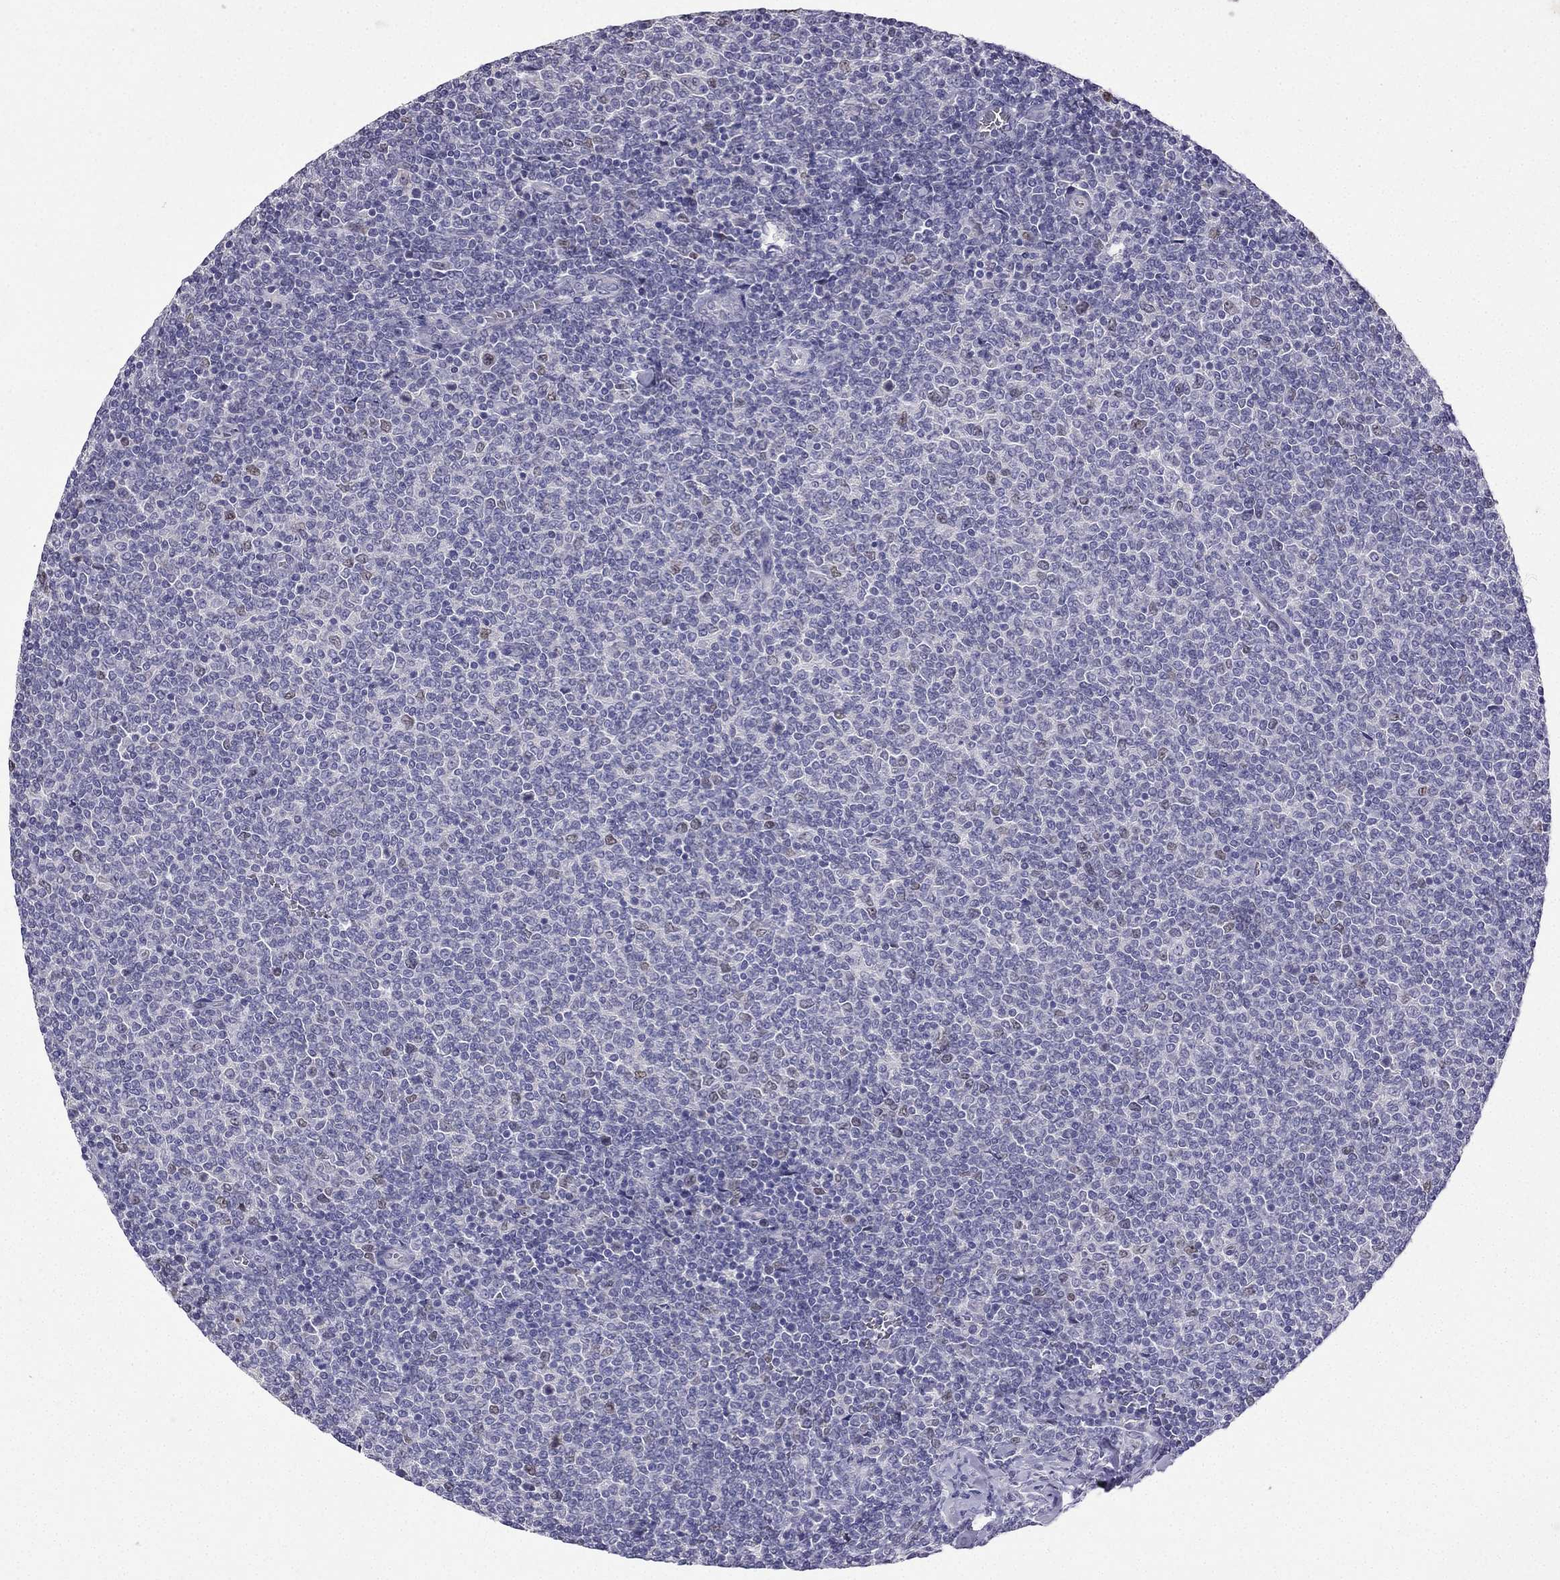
{"staining": {"intensity": "negative", "quantity": "none", "location": "none"}, "tissue": "lymphoma", "cell_type": "Tumor cells", "image_type": "cancer", "snomed": [{"axis": "morphology", "description": "Malignant lymphoma, non-Hodgkin's type, Low grade"}, {"axis": "topography", "description": "Lymph node"}], "caption": "Human lymphoma stained for a protein using immunohistochemistry reveals no staining in tumor cells.", "gene": "UHRF1", "patient": {"sex": "male", "age": 52}}